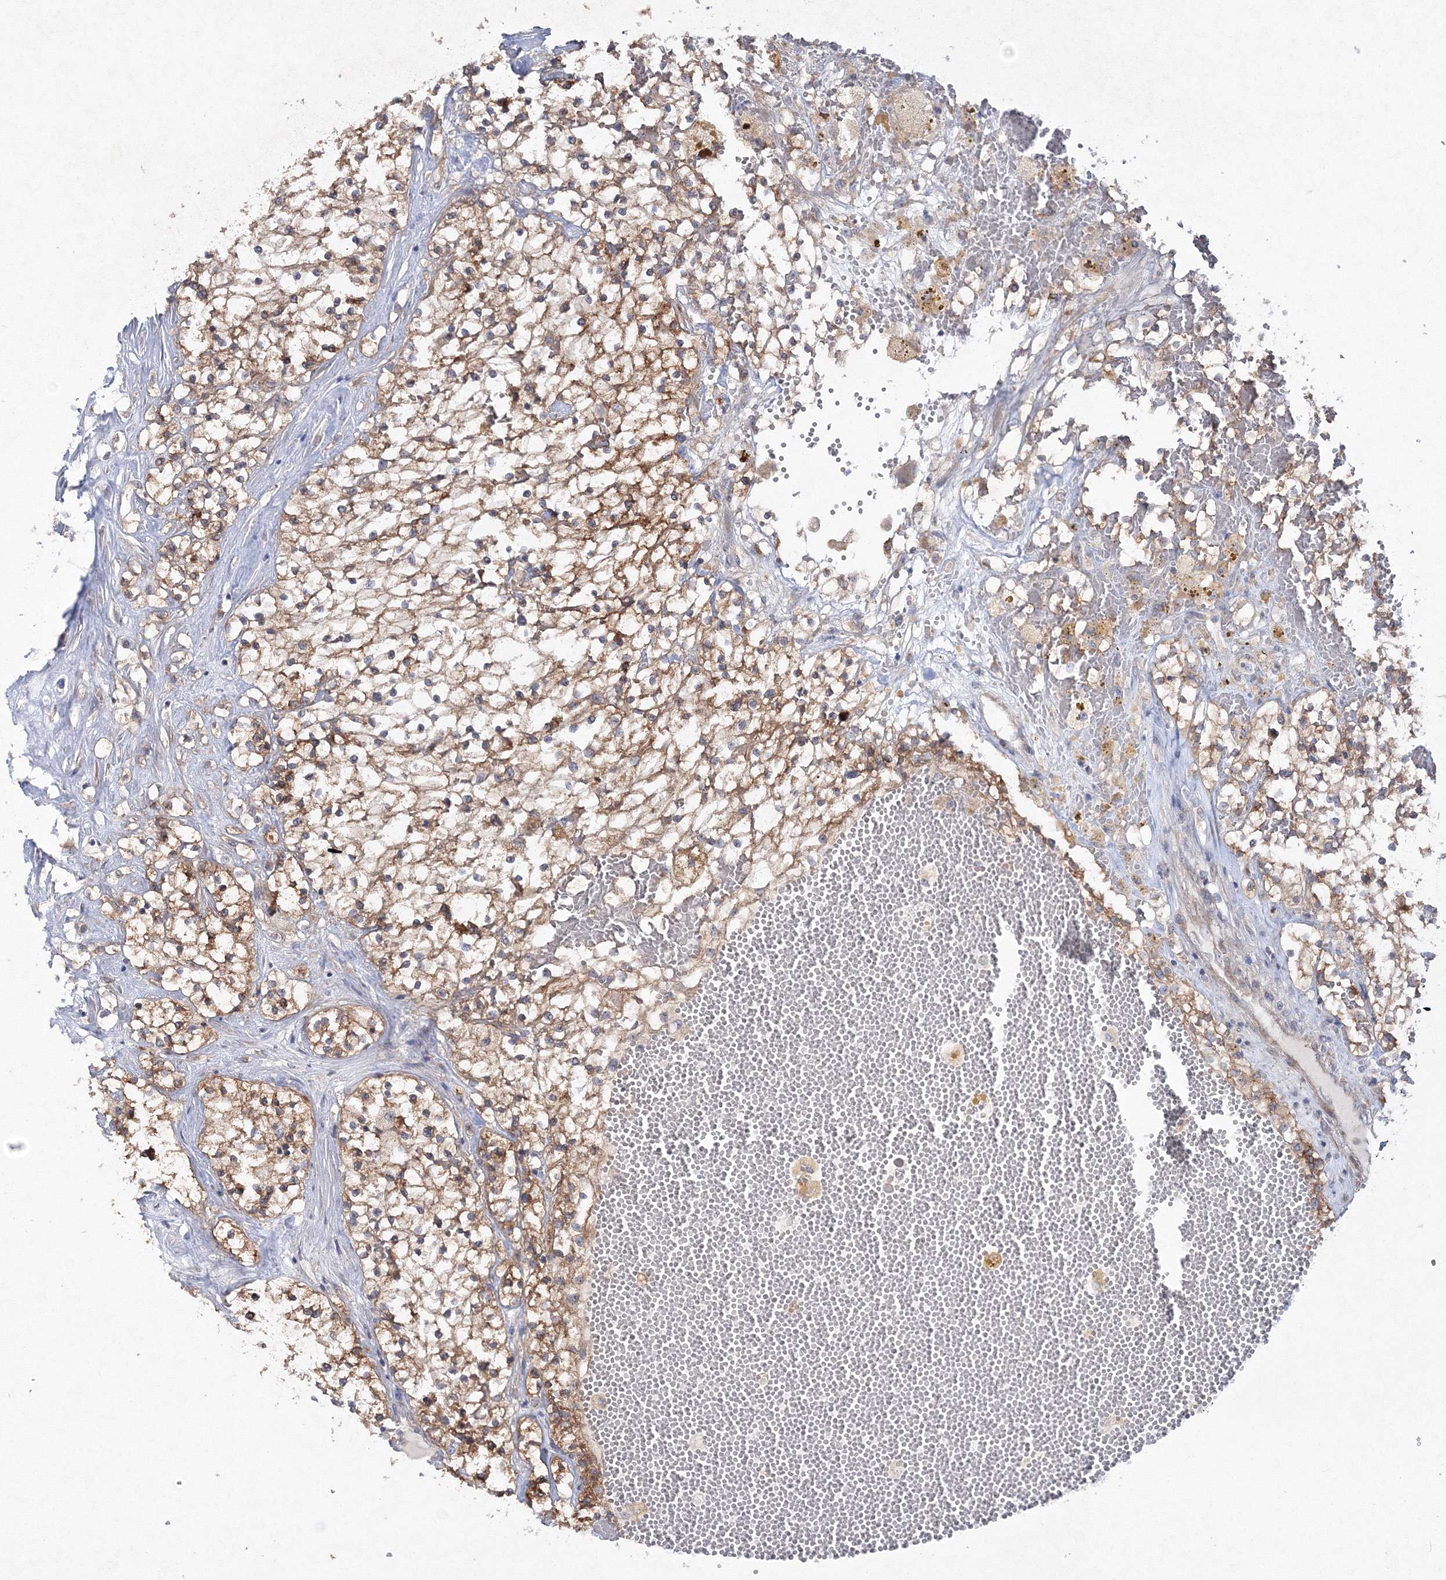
{"staining": {"intensity": "moderate", "quantity": "25%-75%", "location": "cytoplasmic/membranous"}, "tissue": "renal cancer", "cell_type": "Tumor cells", "image_type": "cancer", "snomed": [{"axis": "morphology", "description": "Normal tissue, NOS"}, {"axis": "morphology", "description": "Adenocarcinoma, NOS"}, {"axis": "topography", "description": "Kidney"}], "caption": "High-power microscopy captured an IHC histopathology image of adenocarcinoma (renal), revealing moderate cytoplasmic/membranous expression in about 25%-75% of tumor cells. Using DAB (brown) and hematoxylin (blue) stains, captured at high magnification using brightfield microscopy.", "gene": "IPMK", "patient": {"sex": "male", "age": 68}}